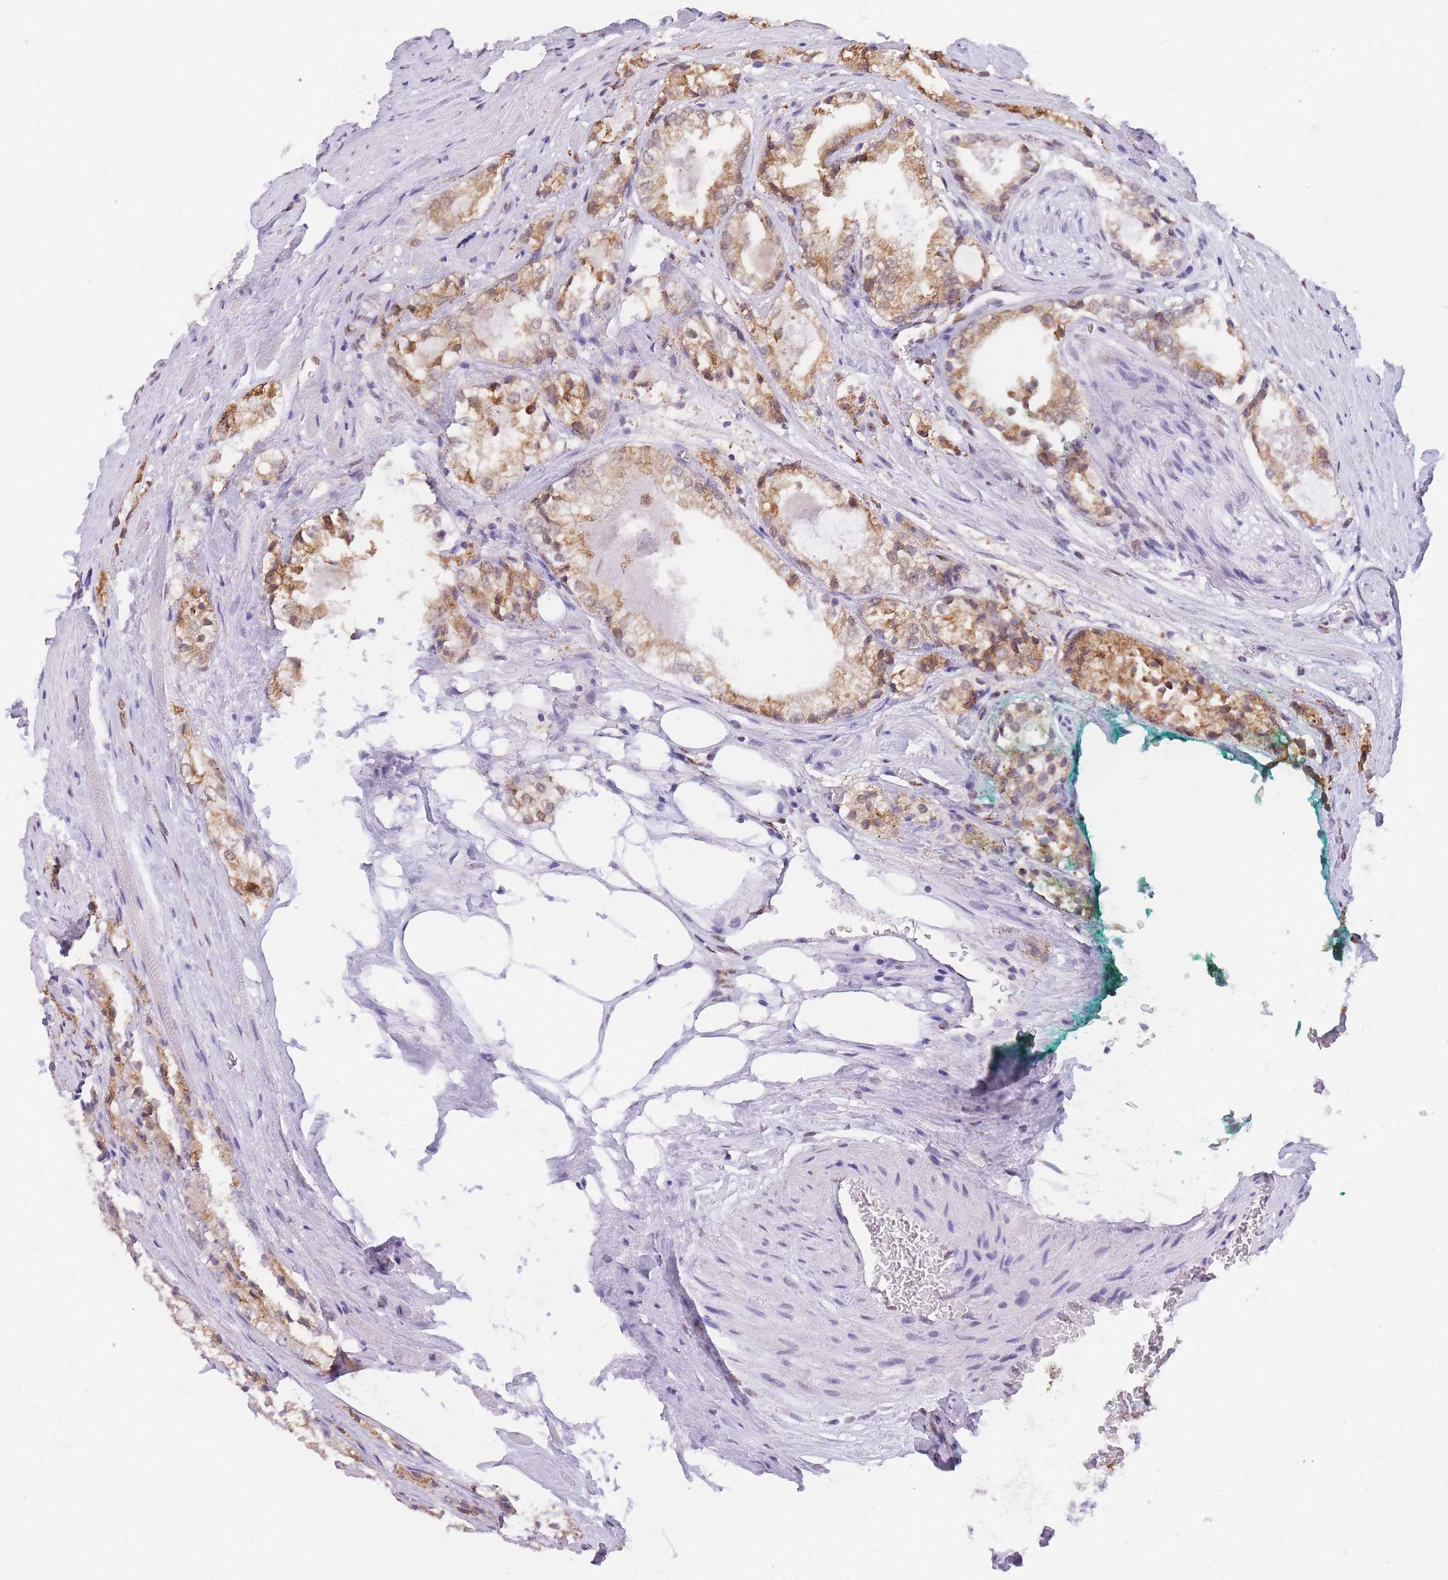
{"staining": {"intensity": "moderate", "quantity": ">75%", "location": "cytoplasmic/membranous"}, "tissue": "prostate cancer", "cell_type": "Tumor cells", "image_type": "cancer", "snomed": [{"axis": "morphology", "description": "Adenocarcinoma, Low grade"}, {"axis": "topography", "description": "Prostate"}], "caption": "IHC (DAB (3,3'-diaminobenzidine)) staining of adenocarcinoma (low-grade) (prostate) reveals moderate cytoplasmic/membranous protein expression in approximately >75% of tumor cells. The staining is performed using DAB (3,3'-diaminobenzidine) brown chromogen to label protein expression. The nuclei are counter-stained blue using hematoxylin.", "gene": "FAM153A", "patient": {"sex": "male", "age": 67}}